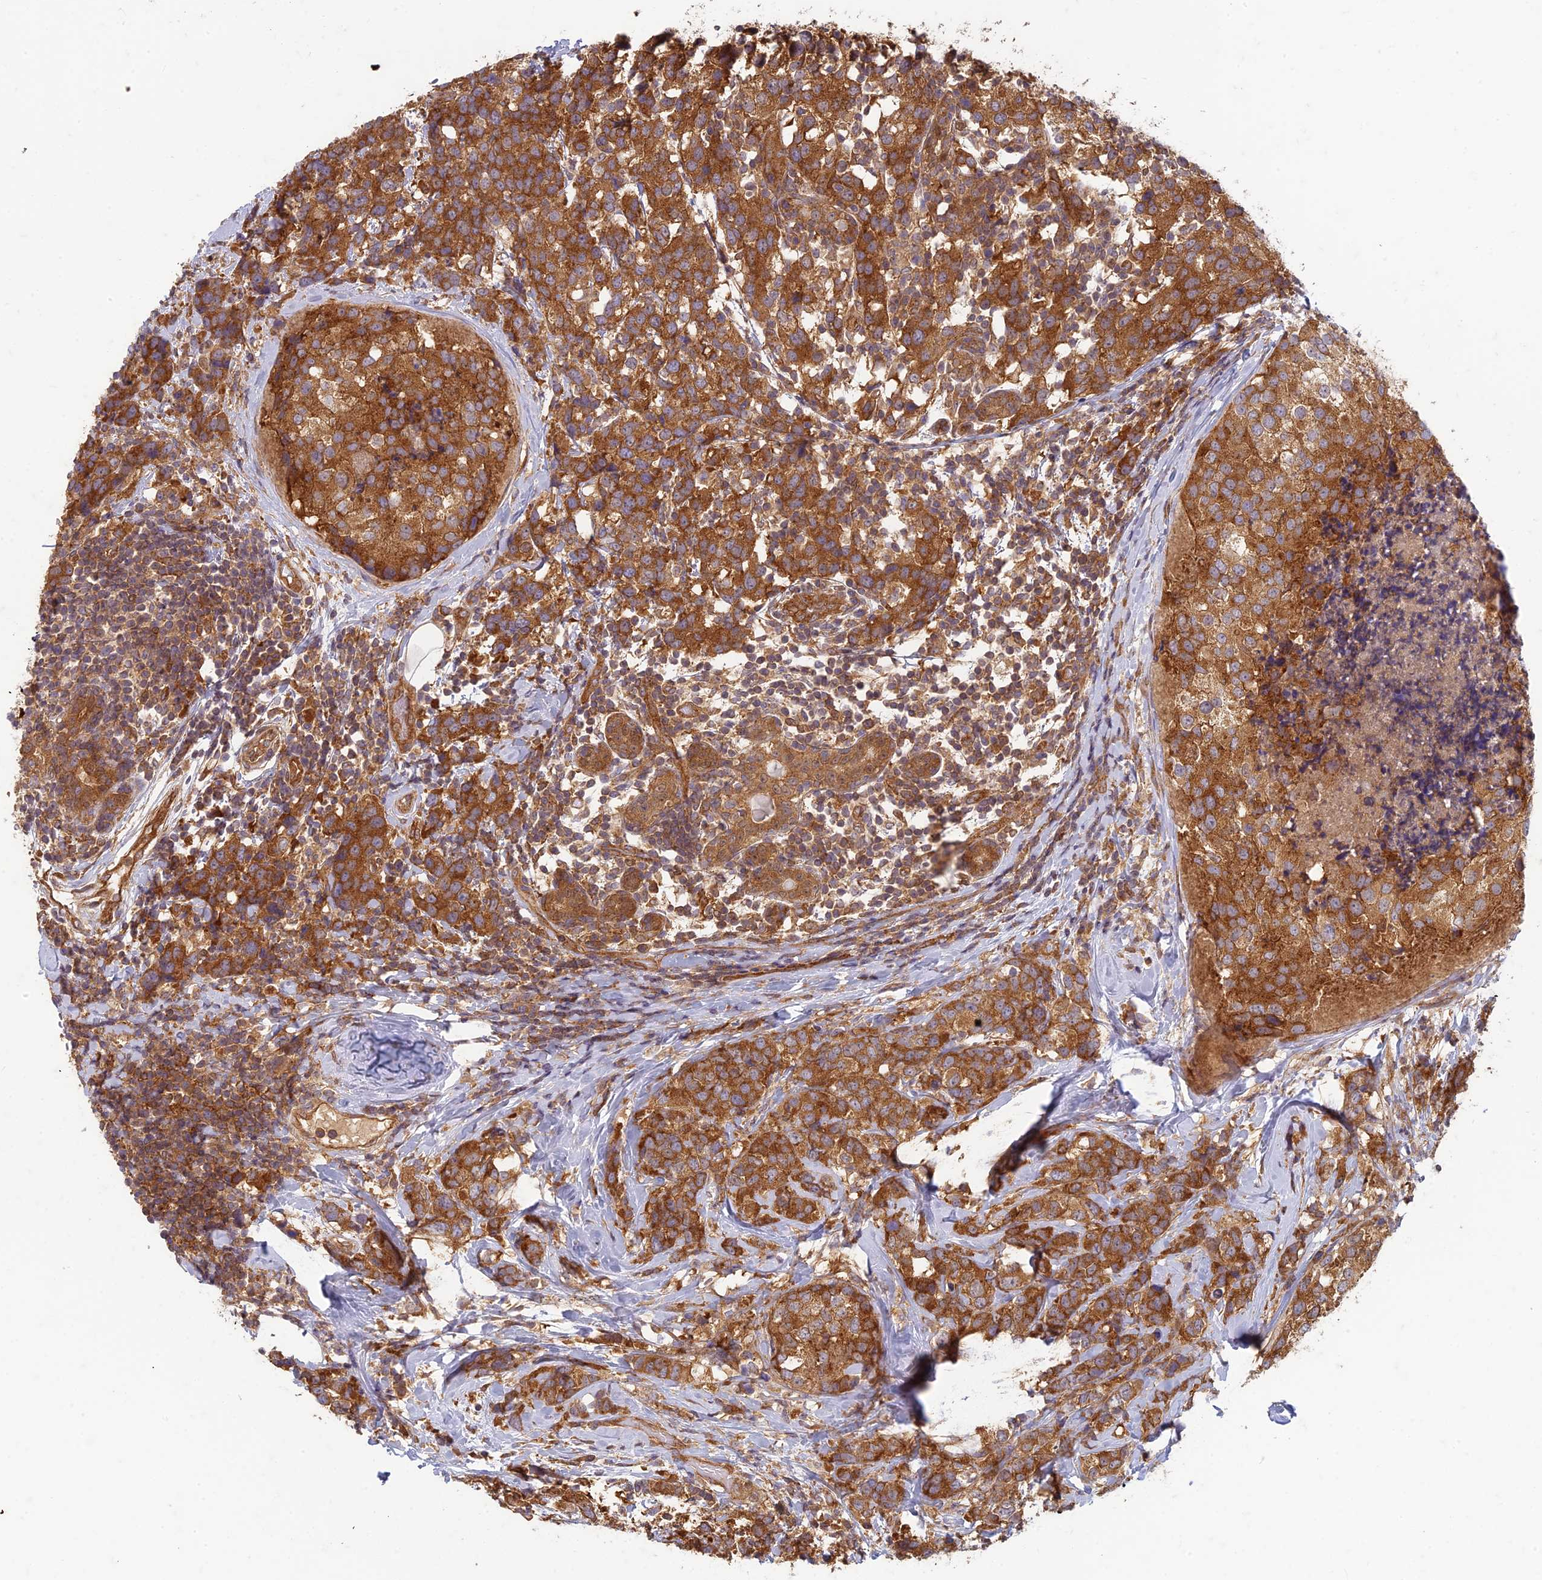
{"staining": {"intensity": "strong", "quantity": ">75%", "location": "cytoplasmic/membranous"}, "tissue": "breast cancer", "cell_type": "Tumor cells", "image_type": "cancer", "snomed": [{"axis": "morphology", "description": "Lobular carcinoma"}, {"axis": "topography", "description": "Breast"}], "caption": "Strong cytoplasmic/membranous staining is present in approximately >75% of tumor cells in breast lobular carcinoma.", "gene": "TCF25", "patient": {"sex": "female", "age": 59}}